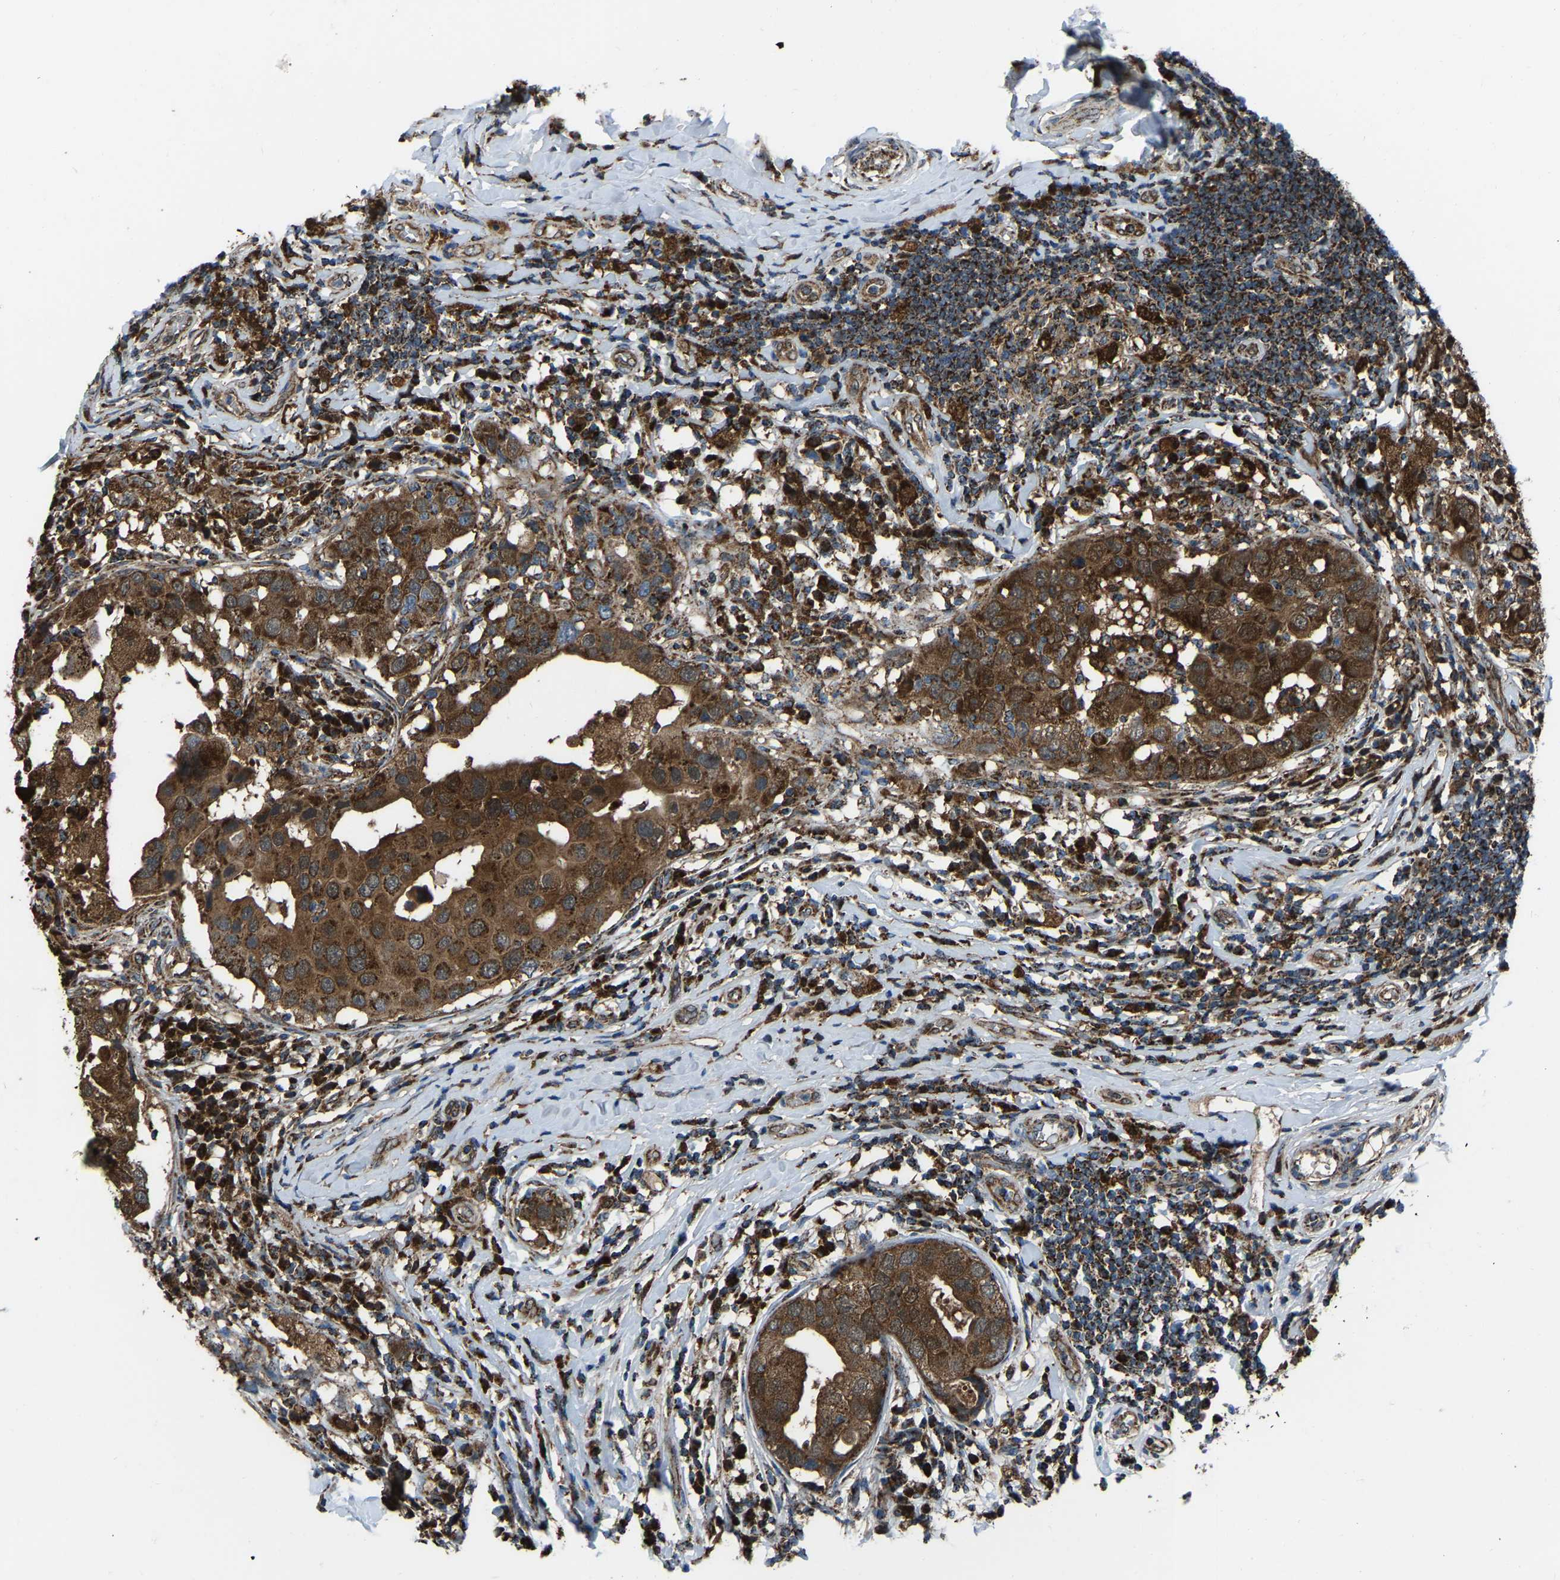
{"staining": {"intensity": "moderate", "quantity": ">75%", "location": "cytoplasmic/membranous"}, "tissue": "breast cancer", "cell_type": "Tumor cells", "image_type": "cancer", "snomed": [{"axis": "morphology", "description": "Duct carcinoma"}, {"axis": "topography", "description": "Breast"}], "caption": "Brown immunohistochemical staining in human invasive ductal carcinoma (breast) reveals moderate cytoplasmic/membranous staining in approximately >75% of tumor cells. The staining is performed using DAB brown chromogen to label protein expression. The nuclei are counter-stained blue using hematoxylin.", "gene": "AKR1A1", "patient": {"sex": "female", "age": 27}}